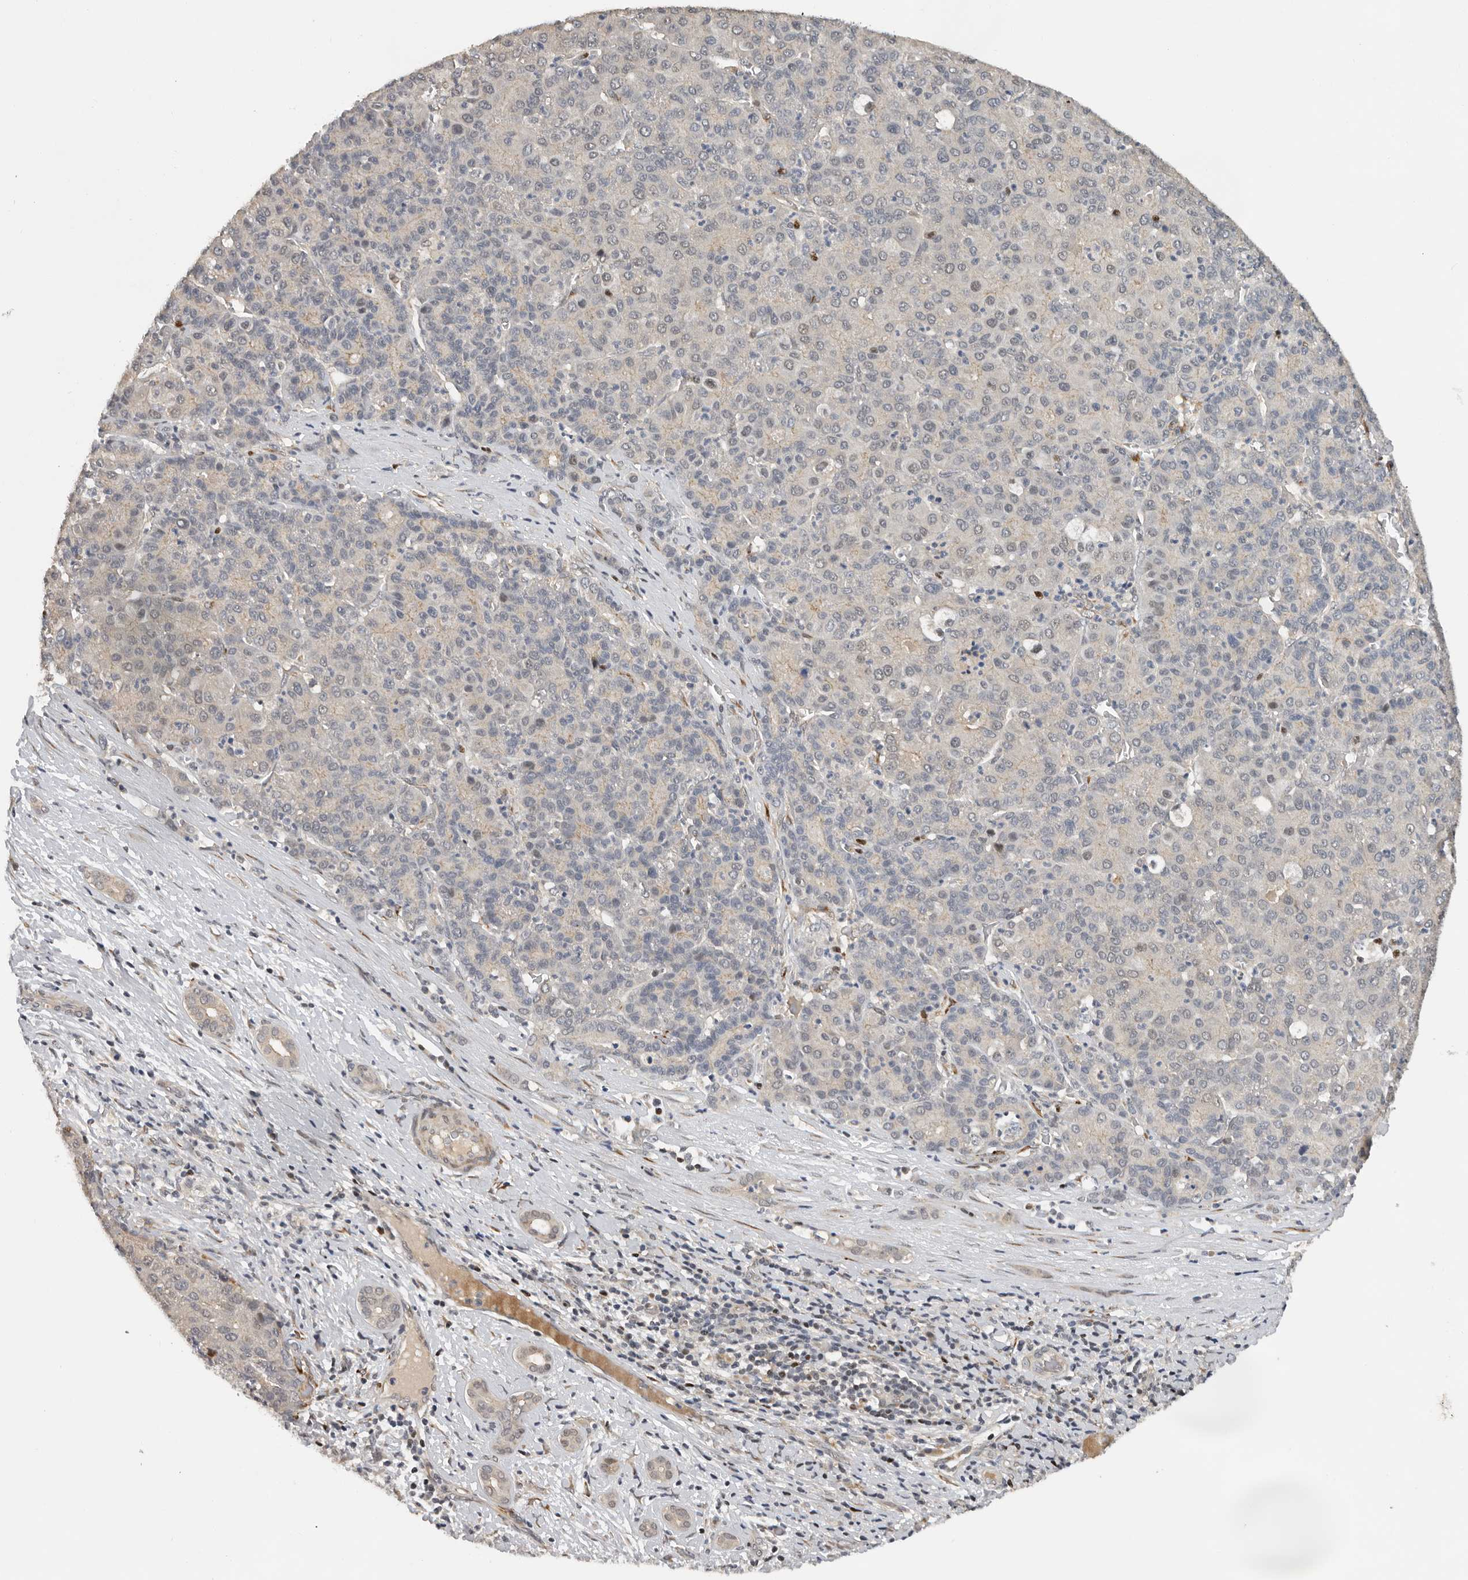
{"staining": {"intensity": "weak", "quantity": "<25%", "location": "nuclear"}, "tissue": "liver cancer", "cell_type": "Tumor cells", "image_type": "cancer", "snomed": [{"axis": "morphology", "description": "Carcinoma, Hepatocellular, NOS"}, {"axis": "topography", "description": "Liver"}], "caption": "Human liver cancer (hepatocellular carcinoma) stained for a protein using IHC shows no positivity in tumor cells.", "gene": "HENMT1", "patient": {"sex": "male", "age": 65}}